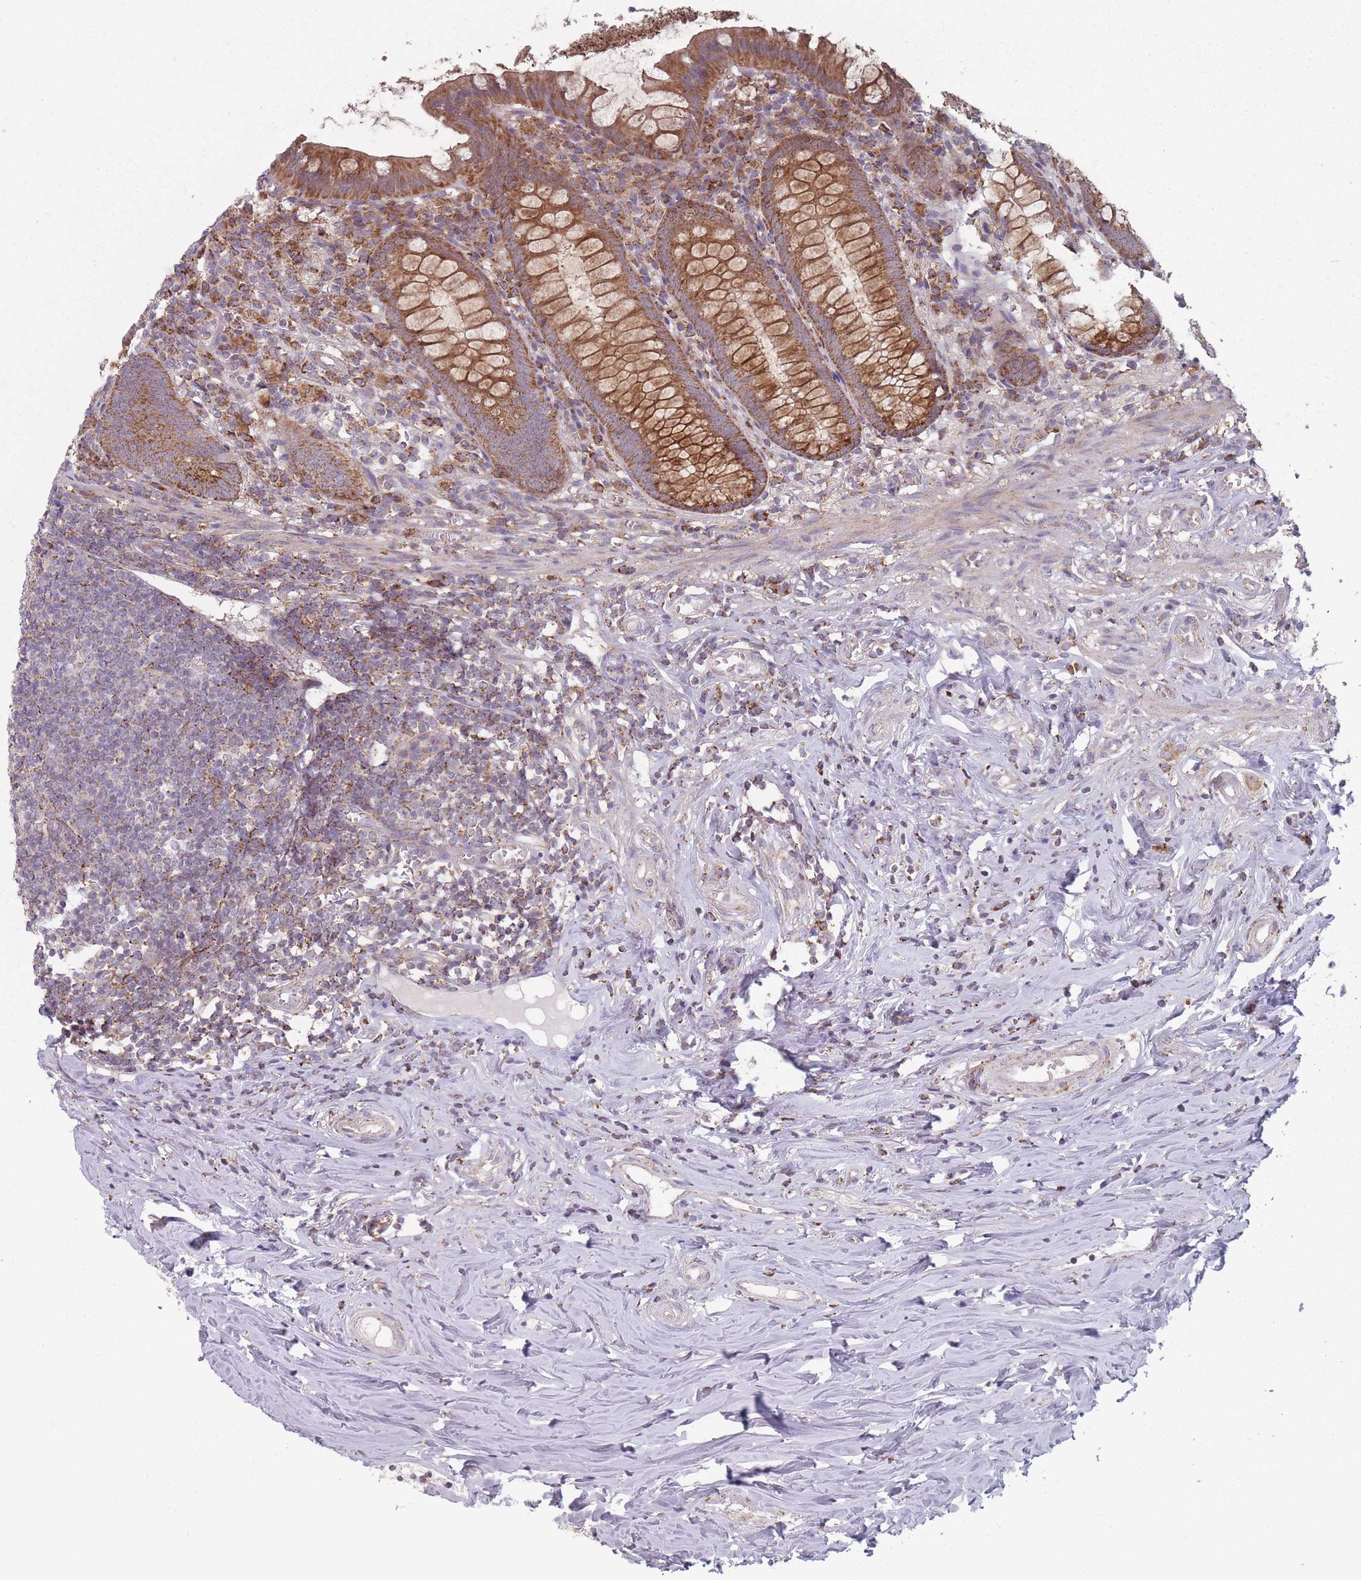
{"staining": {"intensity": "strong", "quantity": ">75%", "location": "cytoplasmic/membranous"}, "tissue": "appendix", "cell_type": "Glandular cells", "image_type": "normal", "snomed": [{"axis": "morphology", "description": "Normal tissue, NOS"}, {"axis": "topography", "description": "Appendix"}], "caption": "Immunohistochemical staining of unremarkable appendix shows strong cytoplasmic/membranous protein positivity in approximately >75% of glandular cells.", "gene": "OR10Q1", "patient": {"sex": "female", "age": 51}}